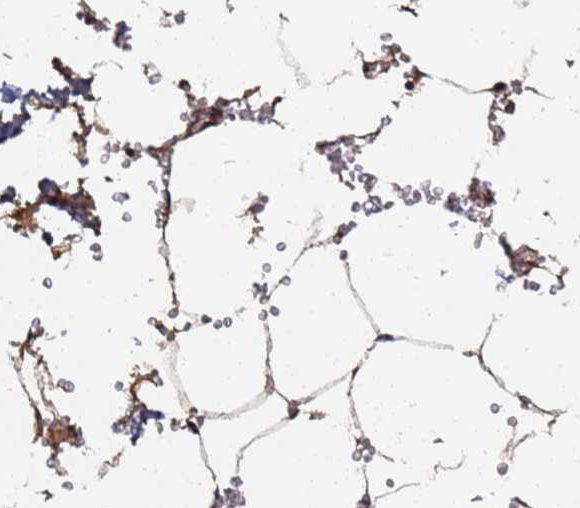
{"staining": {"intensity": "moderate", "quantity": ">75%", "location": "cytoplasmic/membranous"}, "tissue": "bone marrow", "cell_type": "Hematopoietic cells", "image_type": "normal", "snomed": [{"axis": "morphology", "description": "Normal tissue, NOS"}, {"axis": "topography", "description": "Bone marrow"}], "caption": "Bone marrow stained with a brown dye displays moderate cytoplasmic/membranous positive staining in about >75% of hematopoietic cells.", "gene": "LRRC69", "patient": {"sex": "male", "age": 70}}